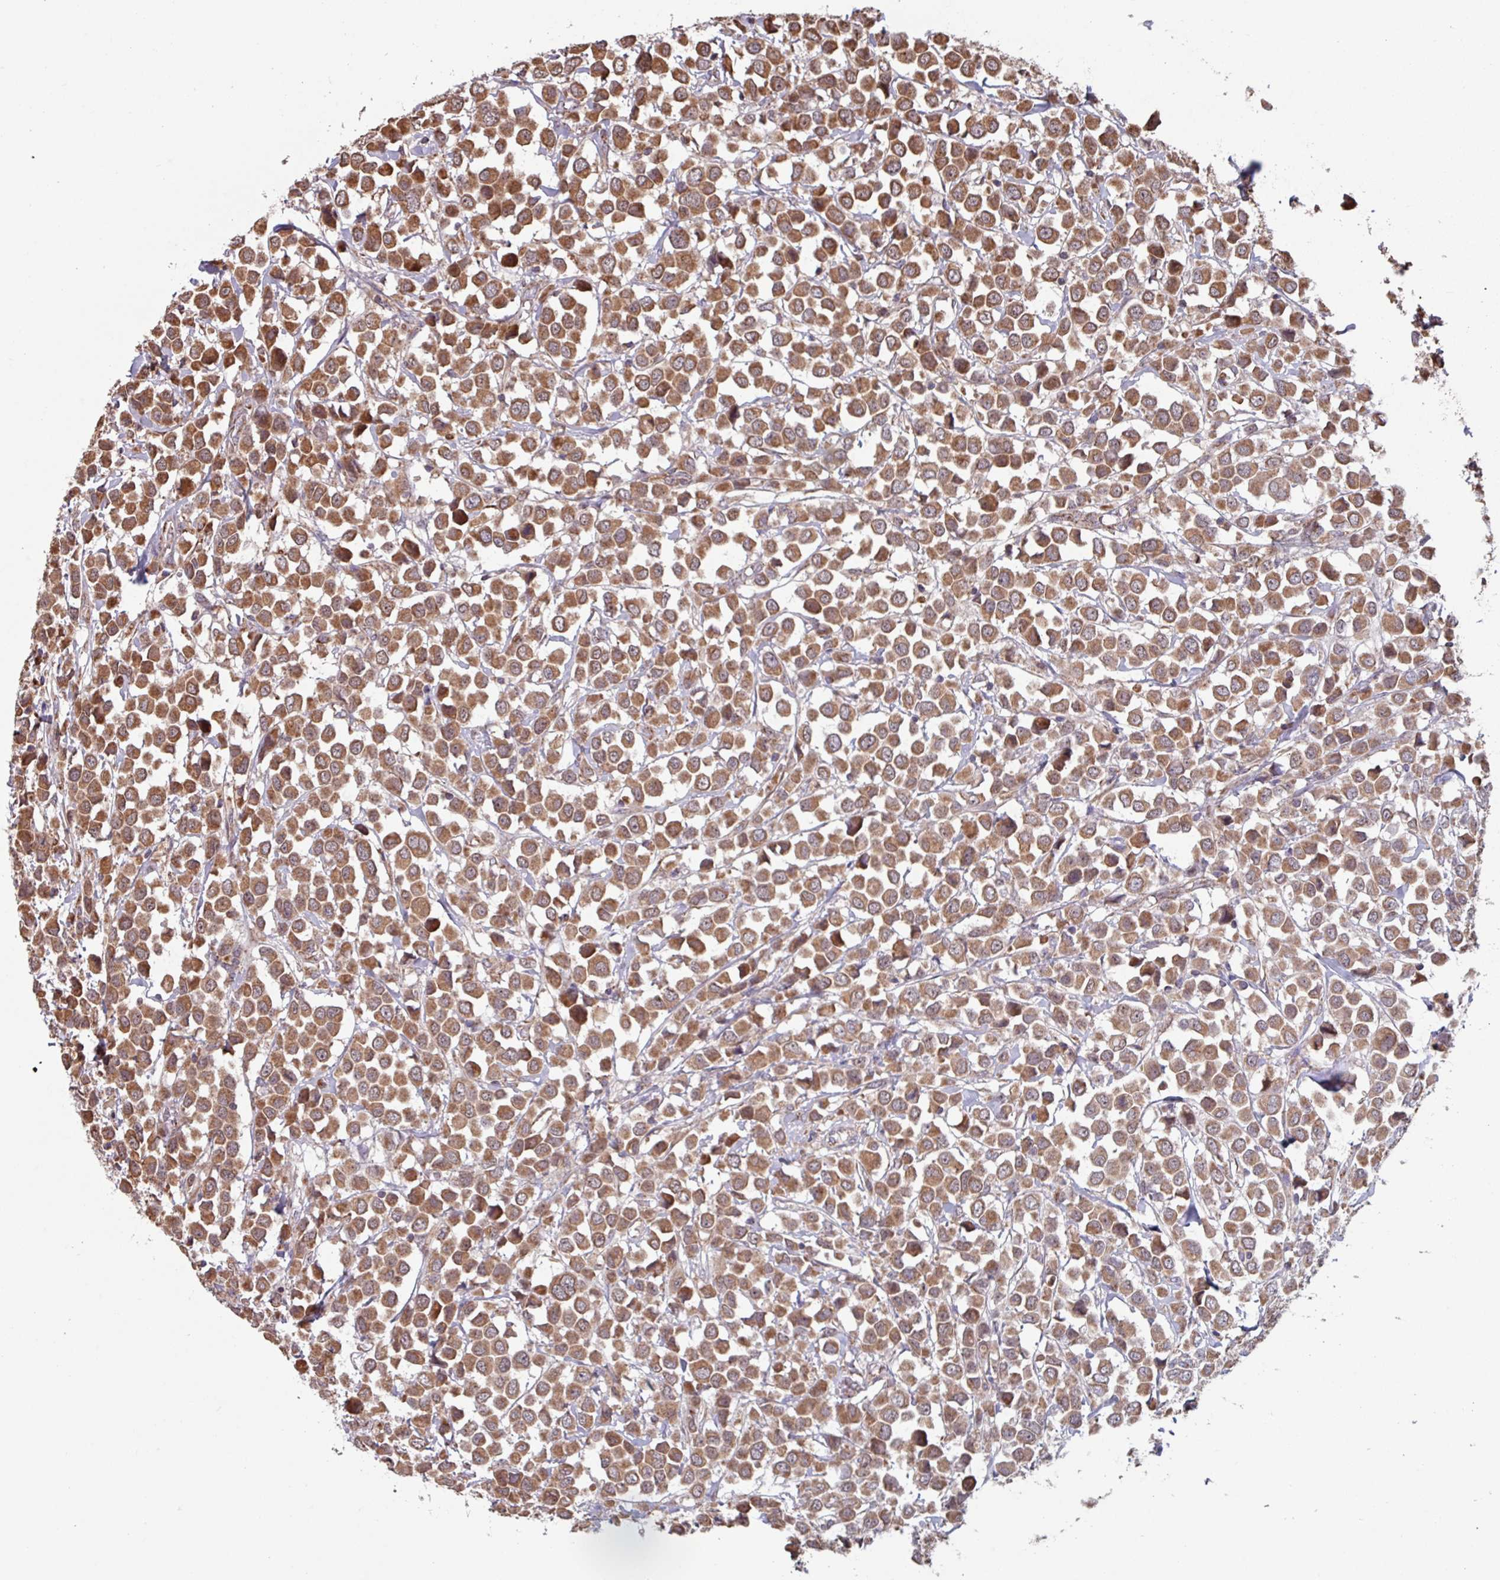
{"staining": {"intensity": "moderate", "quantity": ">75%", "location": "cytoplasmic/membranous"}, "tissue": "breast cancer", "cell_type": "Tumor cells", "image_type": "cancer", "snomed": [{"axis": "morphology", "description": "Duct carcinoma"}, {"axis": "topography", "description": "Breast"}], "caption": "High-power microscopy captured an immunohistochemistry photomicrograph of breast infiltrating ductal carcinoma, revealing moderate cytoplasmic/membranous expression in approximately >75% of tumor cells. Immunohistochemistry stains the protein in brown and the nuclei are stained blue.", "gene": "COX7C", "patient": {"sex": "female", "age": 61}}